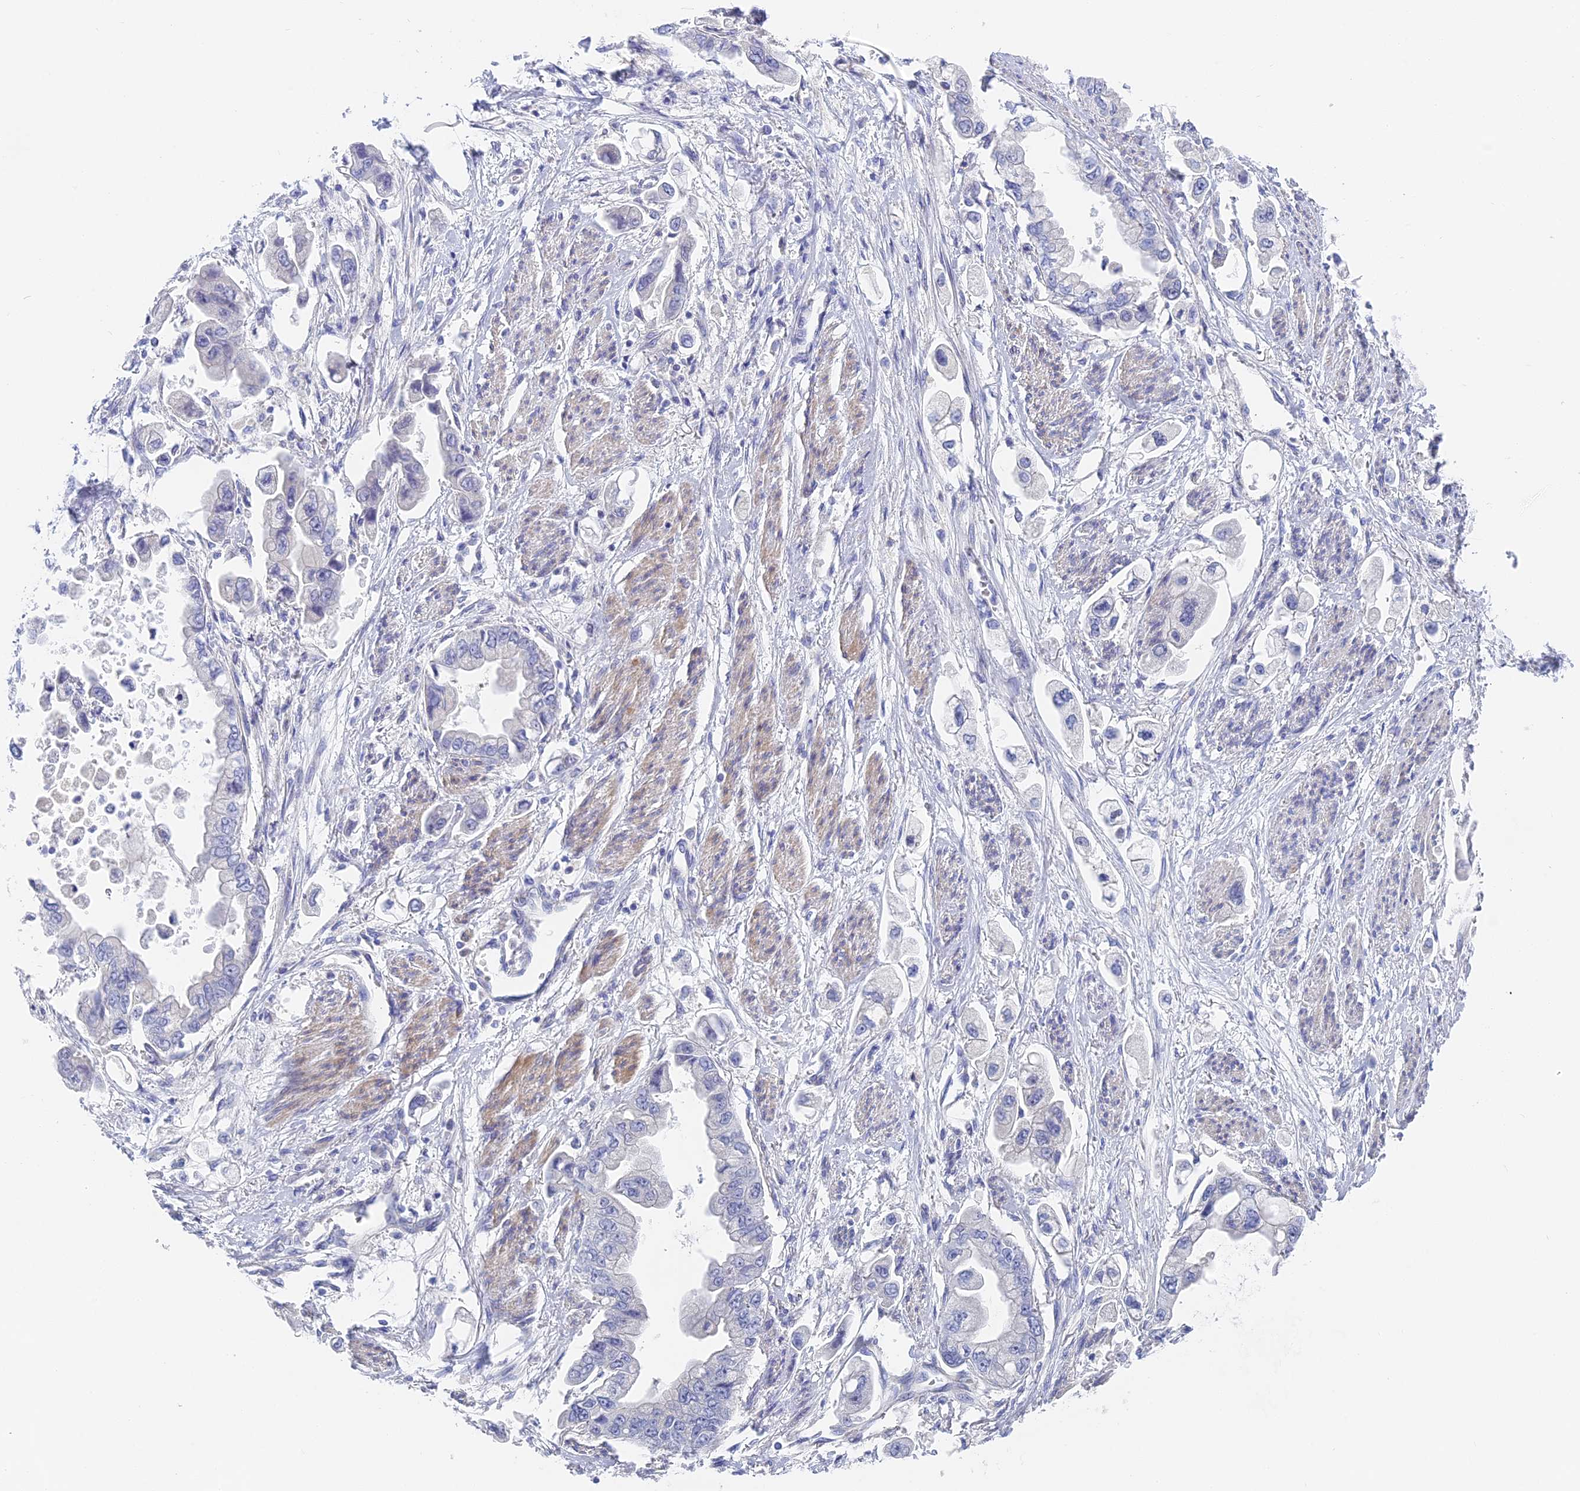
{"staining": {"intensity": "negative", "quantity": "none", "location": "none"}, "tissue": "stomach cancer", "cell_type": "Tumor cells", "image_type": "cancer", "snomed": [{"axis": "morphology", "description": "Adenocarcinoma, NOS"}, {"axis": "topography", "description": "Stomach"}], "caption": "Immunohistochemistry (IHC) micrograph of neoplastic tissue: stomach adenocarcinoma stained with DAB (3,3'-diaminobenzidine) displays no significant protein staining in tumor cells. (Stains: DAB (3,3'-diaminobenzidine) immunohistochemistry (IHC) with hematoxylin counter stain, Microscopy: brightfield microscopy at high magnification).", "gene": "GLB1L", "patient": {"sex": "male", "age": 62}}